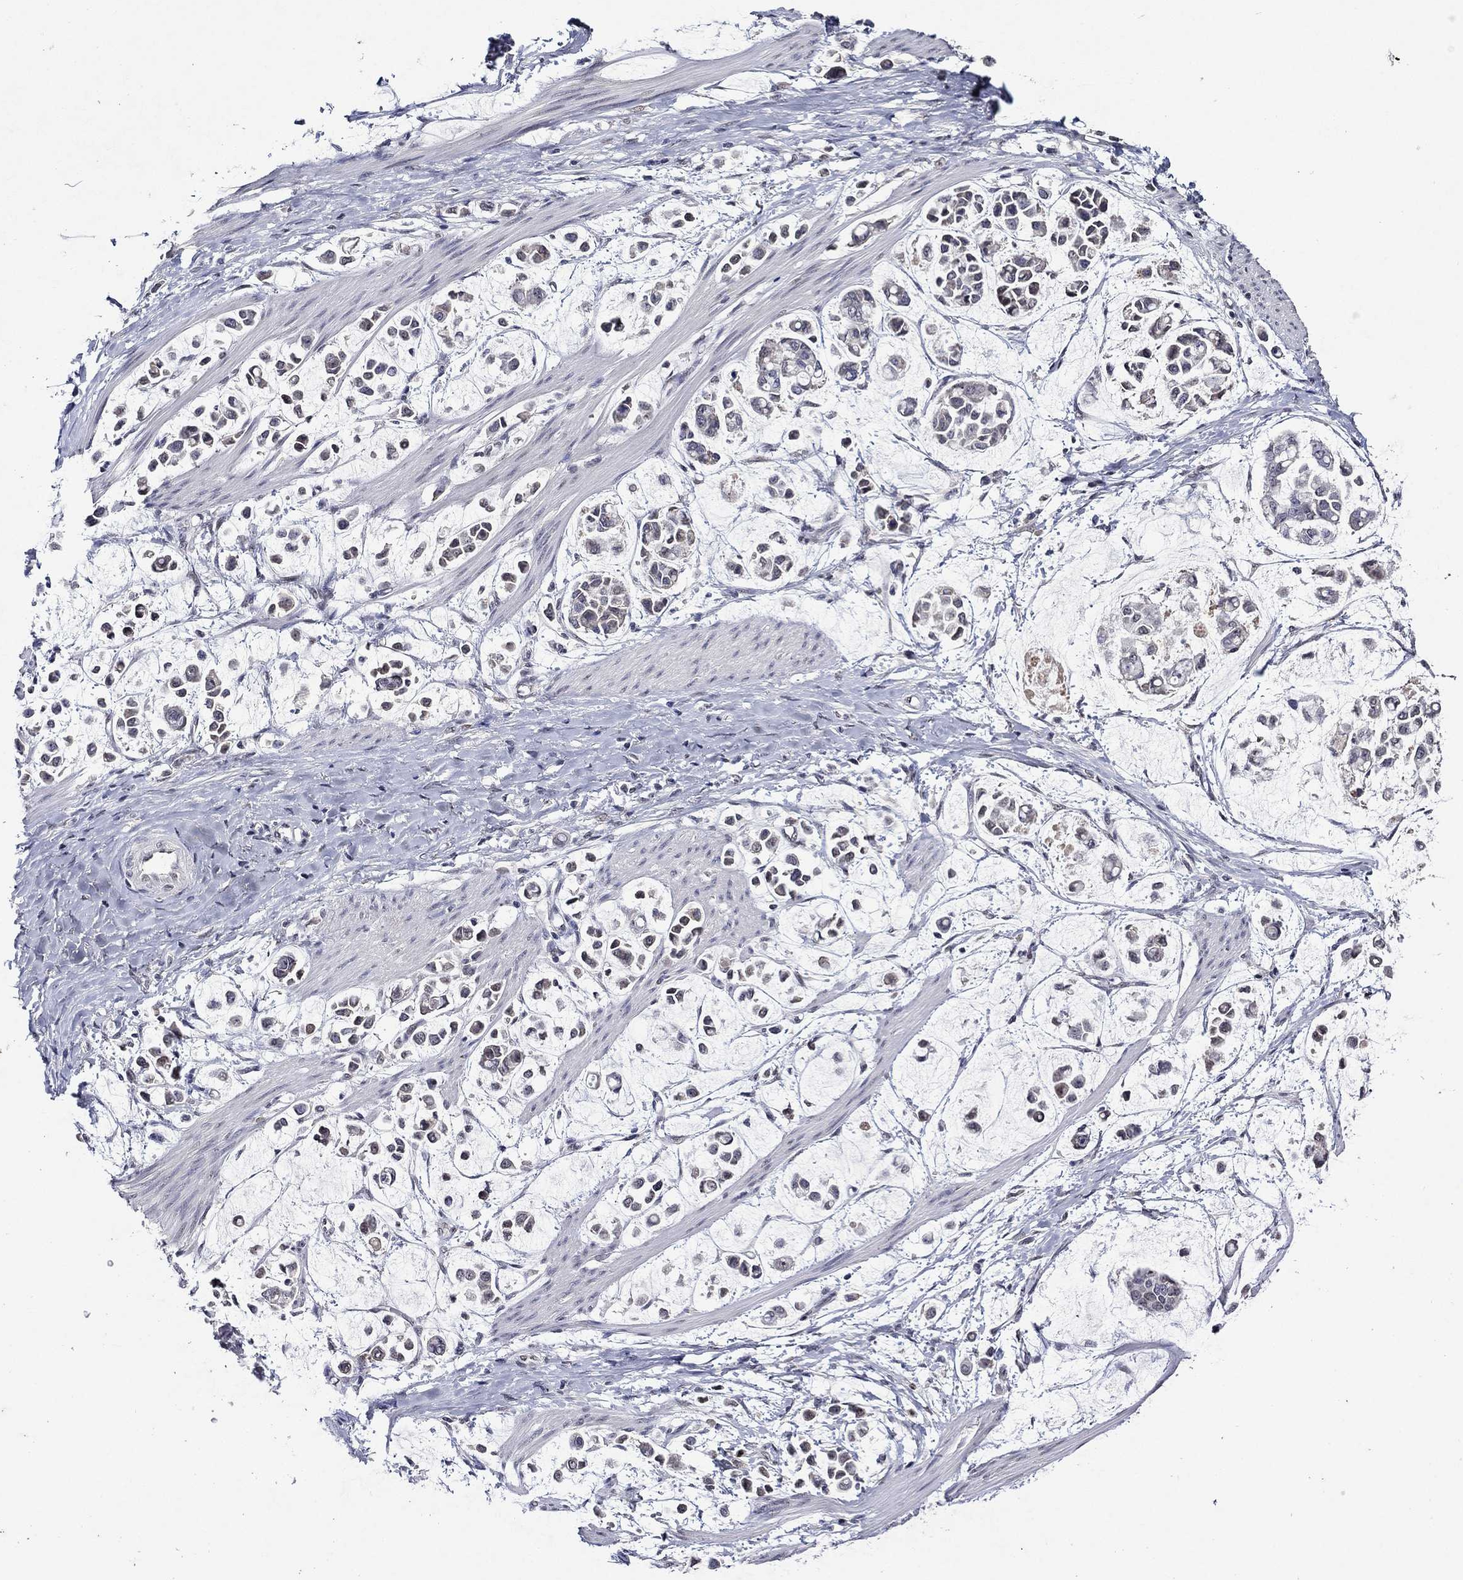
{"staining": {"intensity": "negative", "quantity": "none", "location": "none"}, "tissue": "stomach cancer", "cell_type": "Tumor cells", "image_type": "cancer", "snomed": [{"axis": "morphology", "description": "Adenocarcinoma, NOS"}, {"axis": "topography", "description": "Stomach"}], "caption": "A high-resolution image shows immunohistochemistry (IHC) staining of stomach cancer, which shows no significant staining in tumor cells.", "gene": "GATA2", "patient": {"sex": "male", "age": 82}}